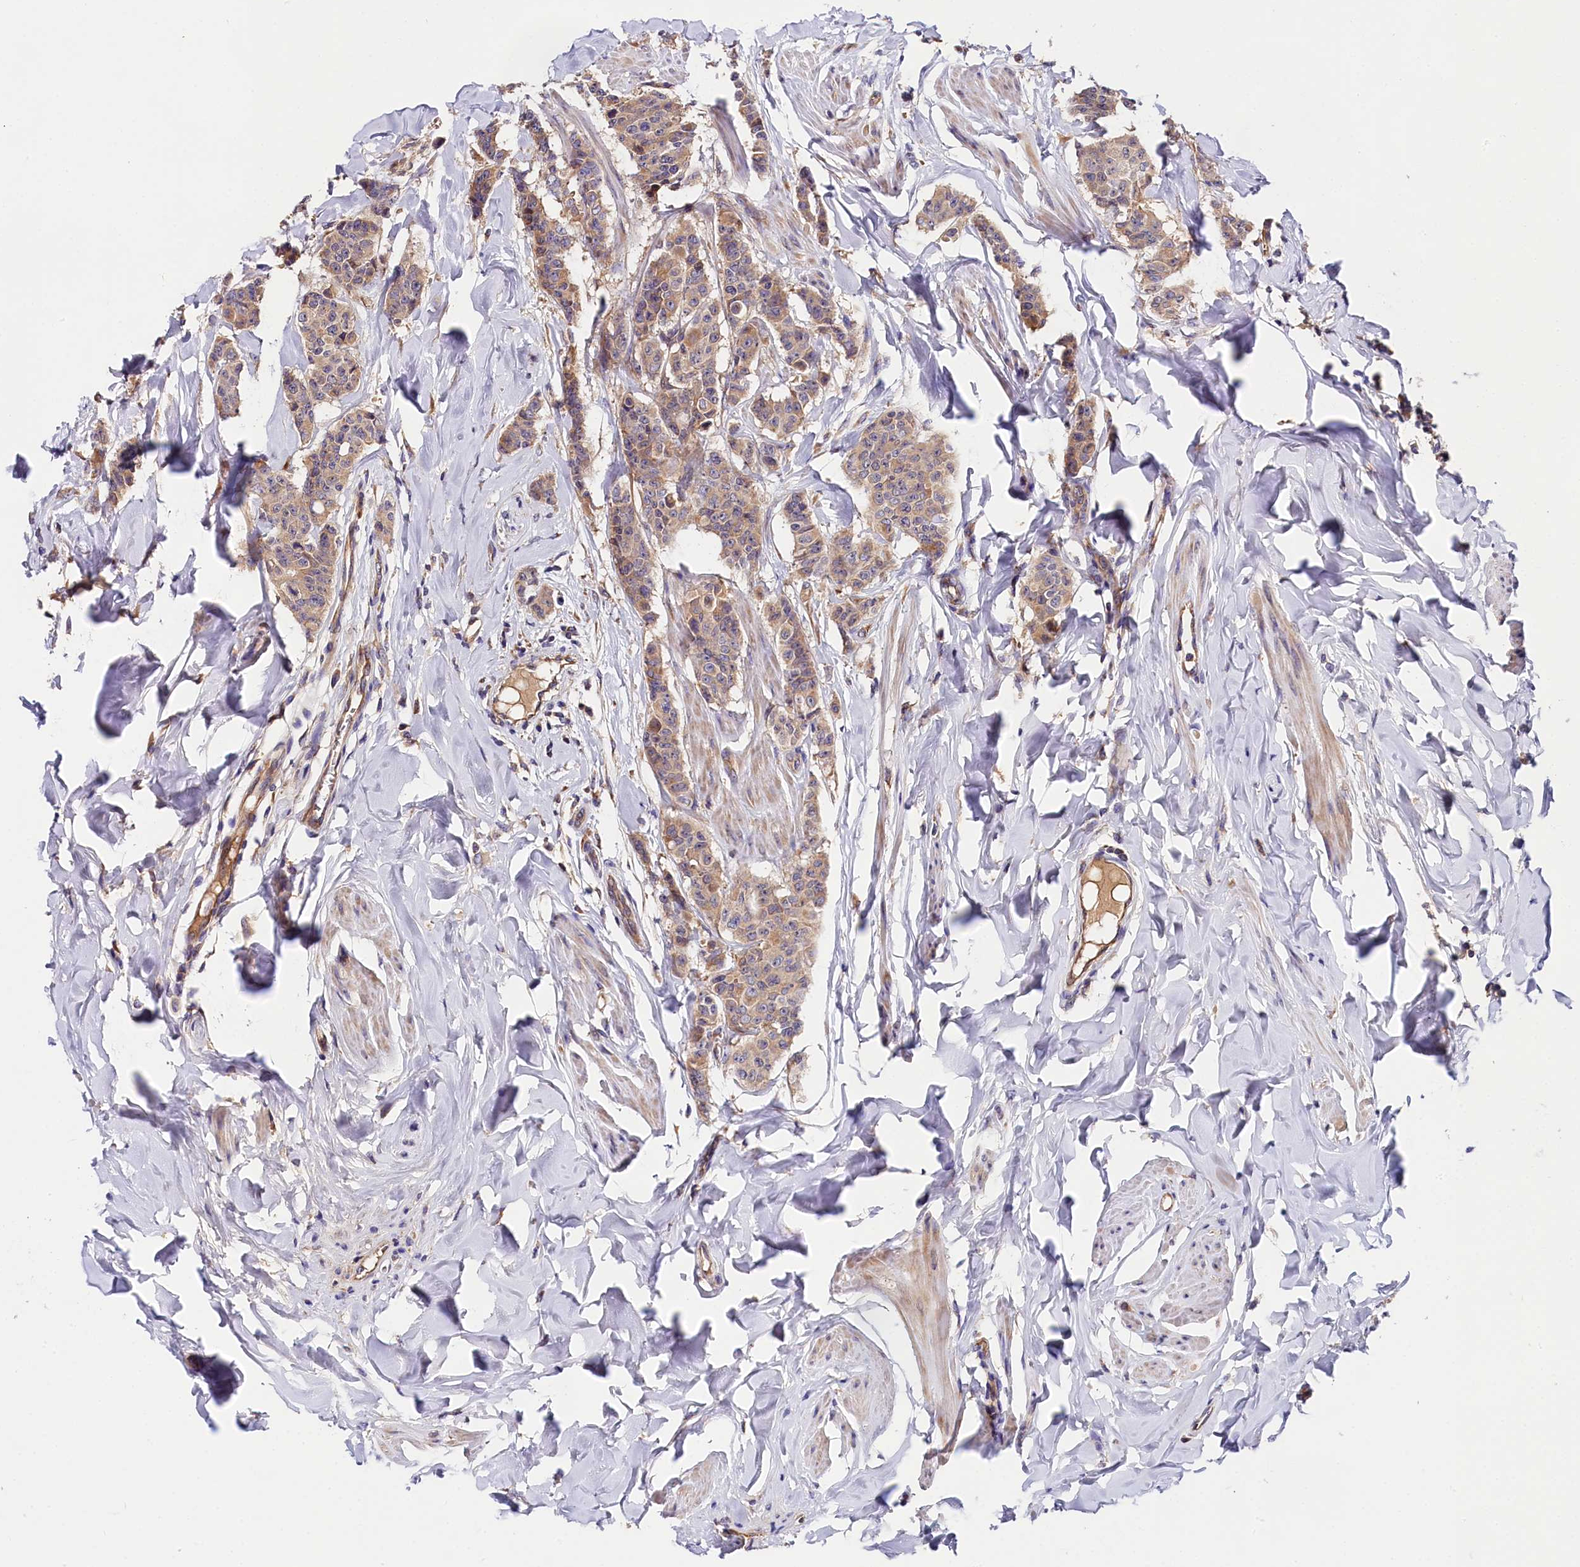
{"staining": {"intensity": "weak", "quantity": ">75%", "location": "cytoplasmic/membranous"}, "tissue": "breast cancer", "cell_type": "Tumor cells", "image_type": "cancer", "snomed": [{"axis": "morphology", "description": "Duct carcinoma"}, {"axis": "topography", "description": "Breast"}], "caption": "The immunohistochemical stain shows weak cytoplasmic/membranous positivity in tumor cells of infiltrating ductal carcinoma (breast) tissue. (DAB IHC, brown staining for protein, blue staining for nuclei).", "gene": "SPG11", "patient": {"sex": "female", "age": 40}}